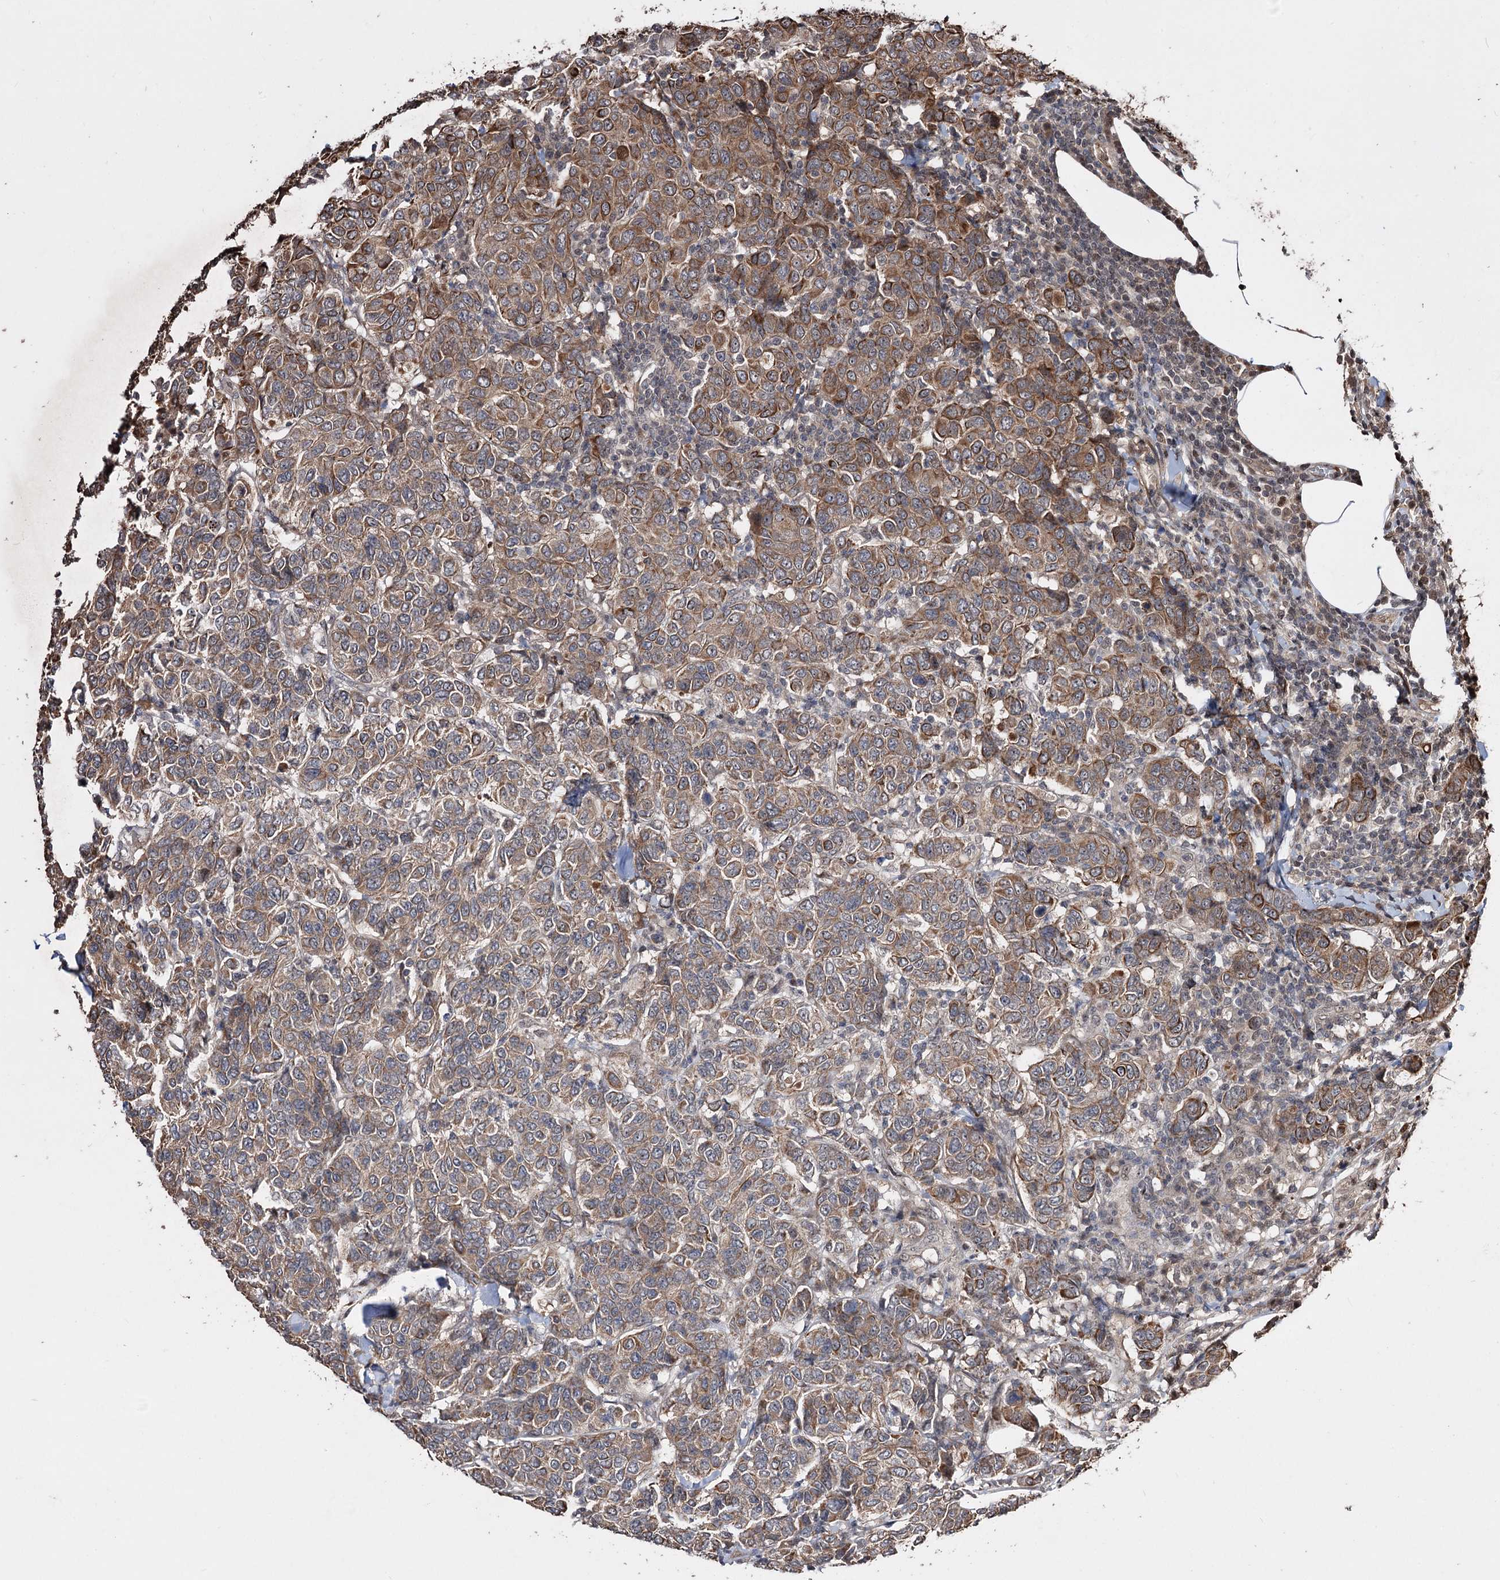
{"staining": {"intensity": "moderate", "quantity": ">75%", "location": "cytoplasmic/membranous"}, "tissue": "breast cancer", "cell_type": "Tumor cells", "image_type": "cancer", "snomed": [{"axis": "morphology", "description": "Duct carcinoma"}, {"axis": "topography", "description": "Breast"}], "caption": "Breast intraductal carcinoma was stained to show a protein in brown. There is medium levels of moderate cytoplasmic/membranous expression in about >75% of tumor cells.", "gene": "CPNE8", "patient": {"sex": "female", "age": 55}}